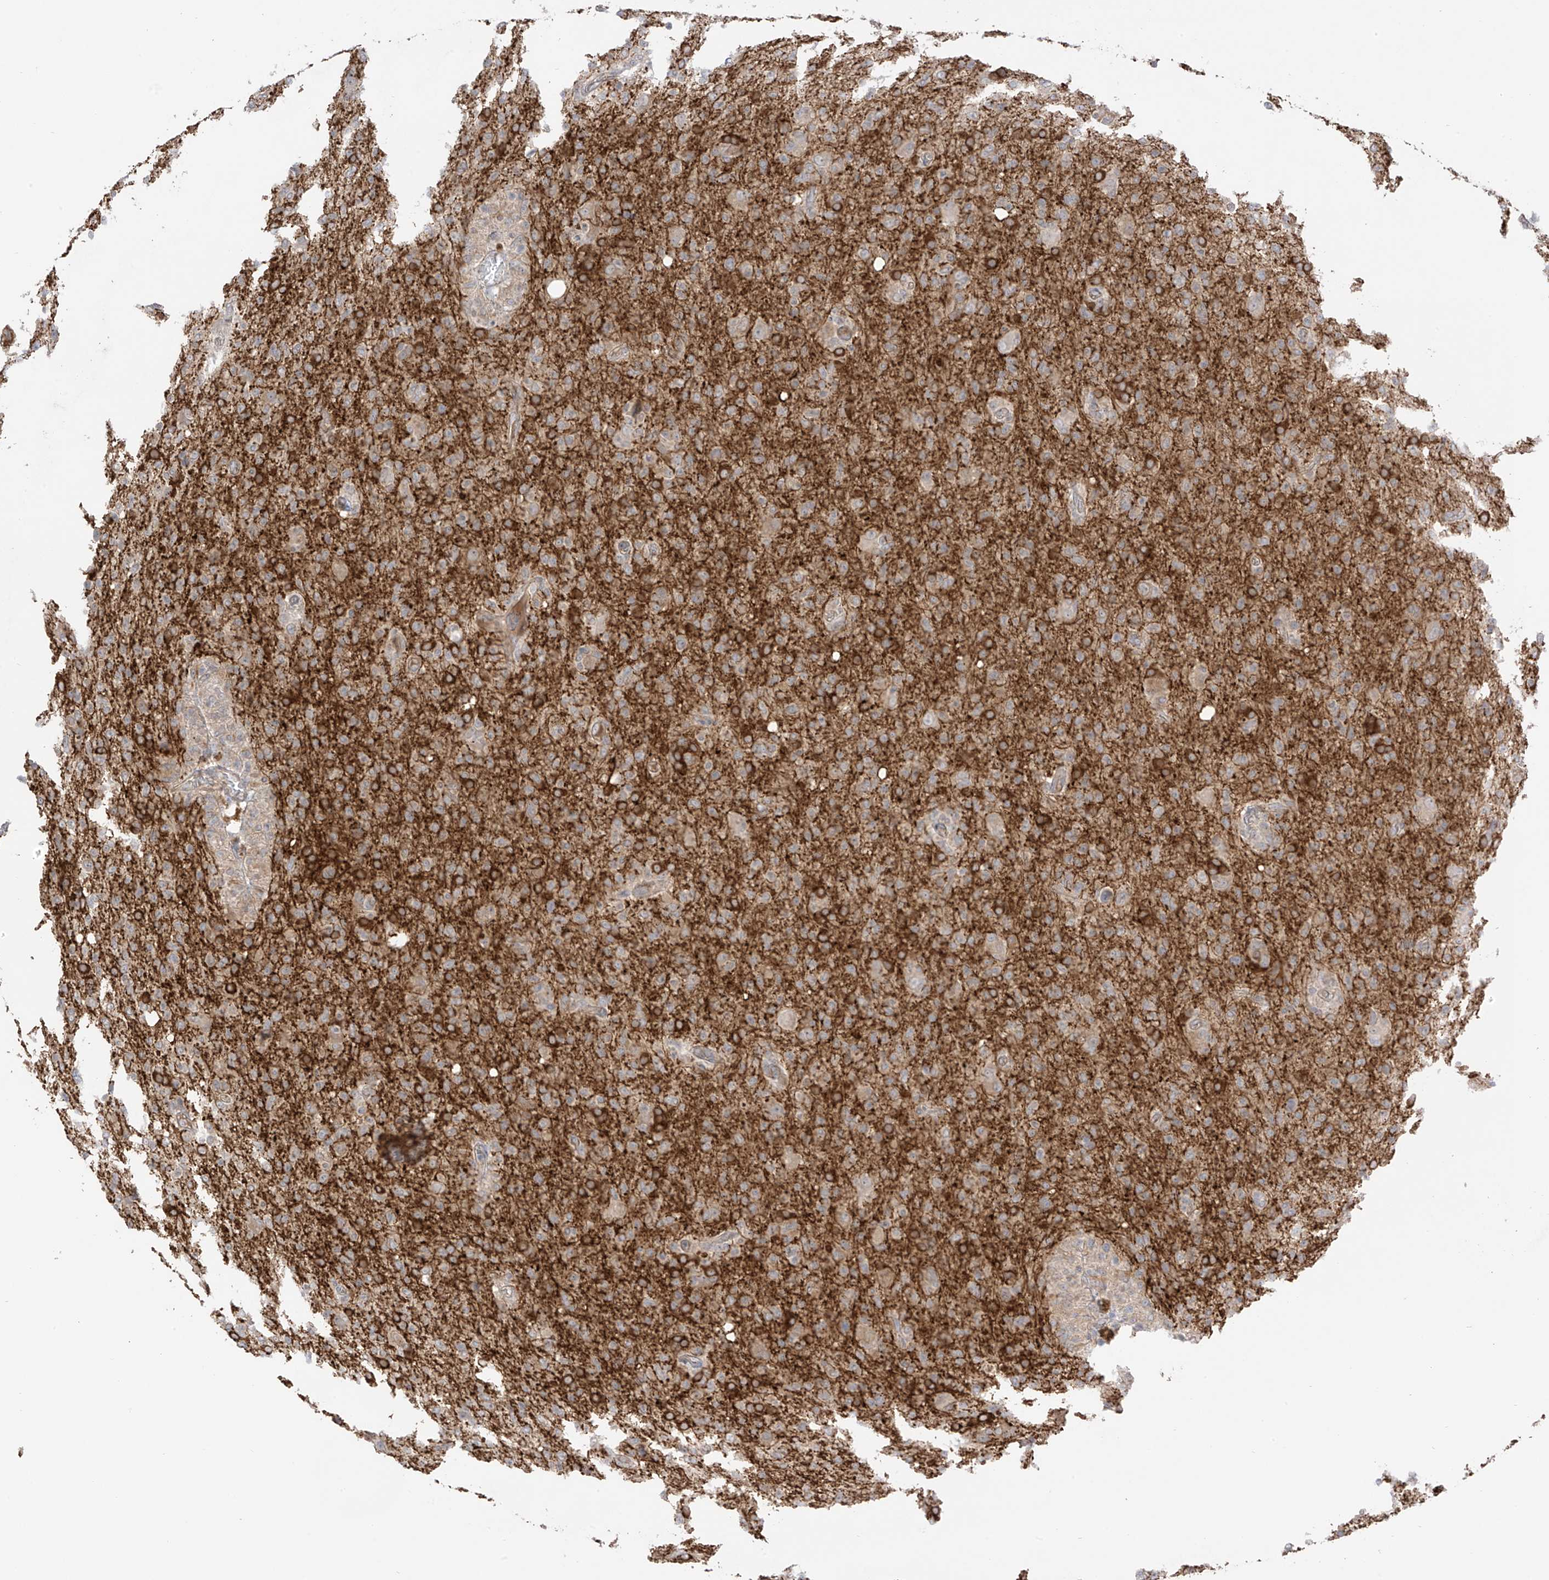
{"staining": {"intensity": "moderate", "quantity": "<25%", "location": "cytoplasmic/membranous"}, "tissue": "glioma", "cell_type": "Tumor cells", "image_type": "cancer", "snomed": [{"axis": "morphology", "description": "Glioma, malignant, High grade"}, {"axis": "topography", "description": "Brain"}], "caption": "The immunohistochemical stain labels moderate cytoplasmic/membranous positivity in tumor cells of malignant glioma (high-grade) tissue. (Stains: DAB in brown, nuclei in blue, Microscopy: brightfield microscopy at high magnification).", "gene": "NALCN", "patient": {"sex": "female", "age": 57}}